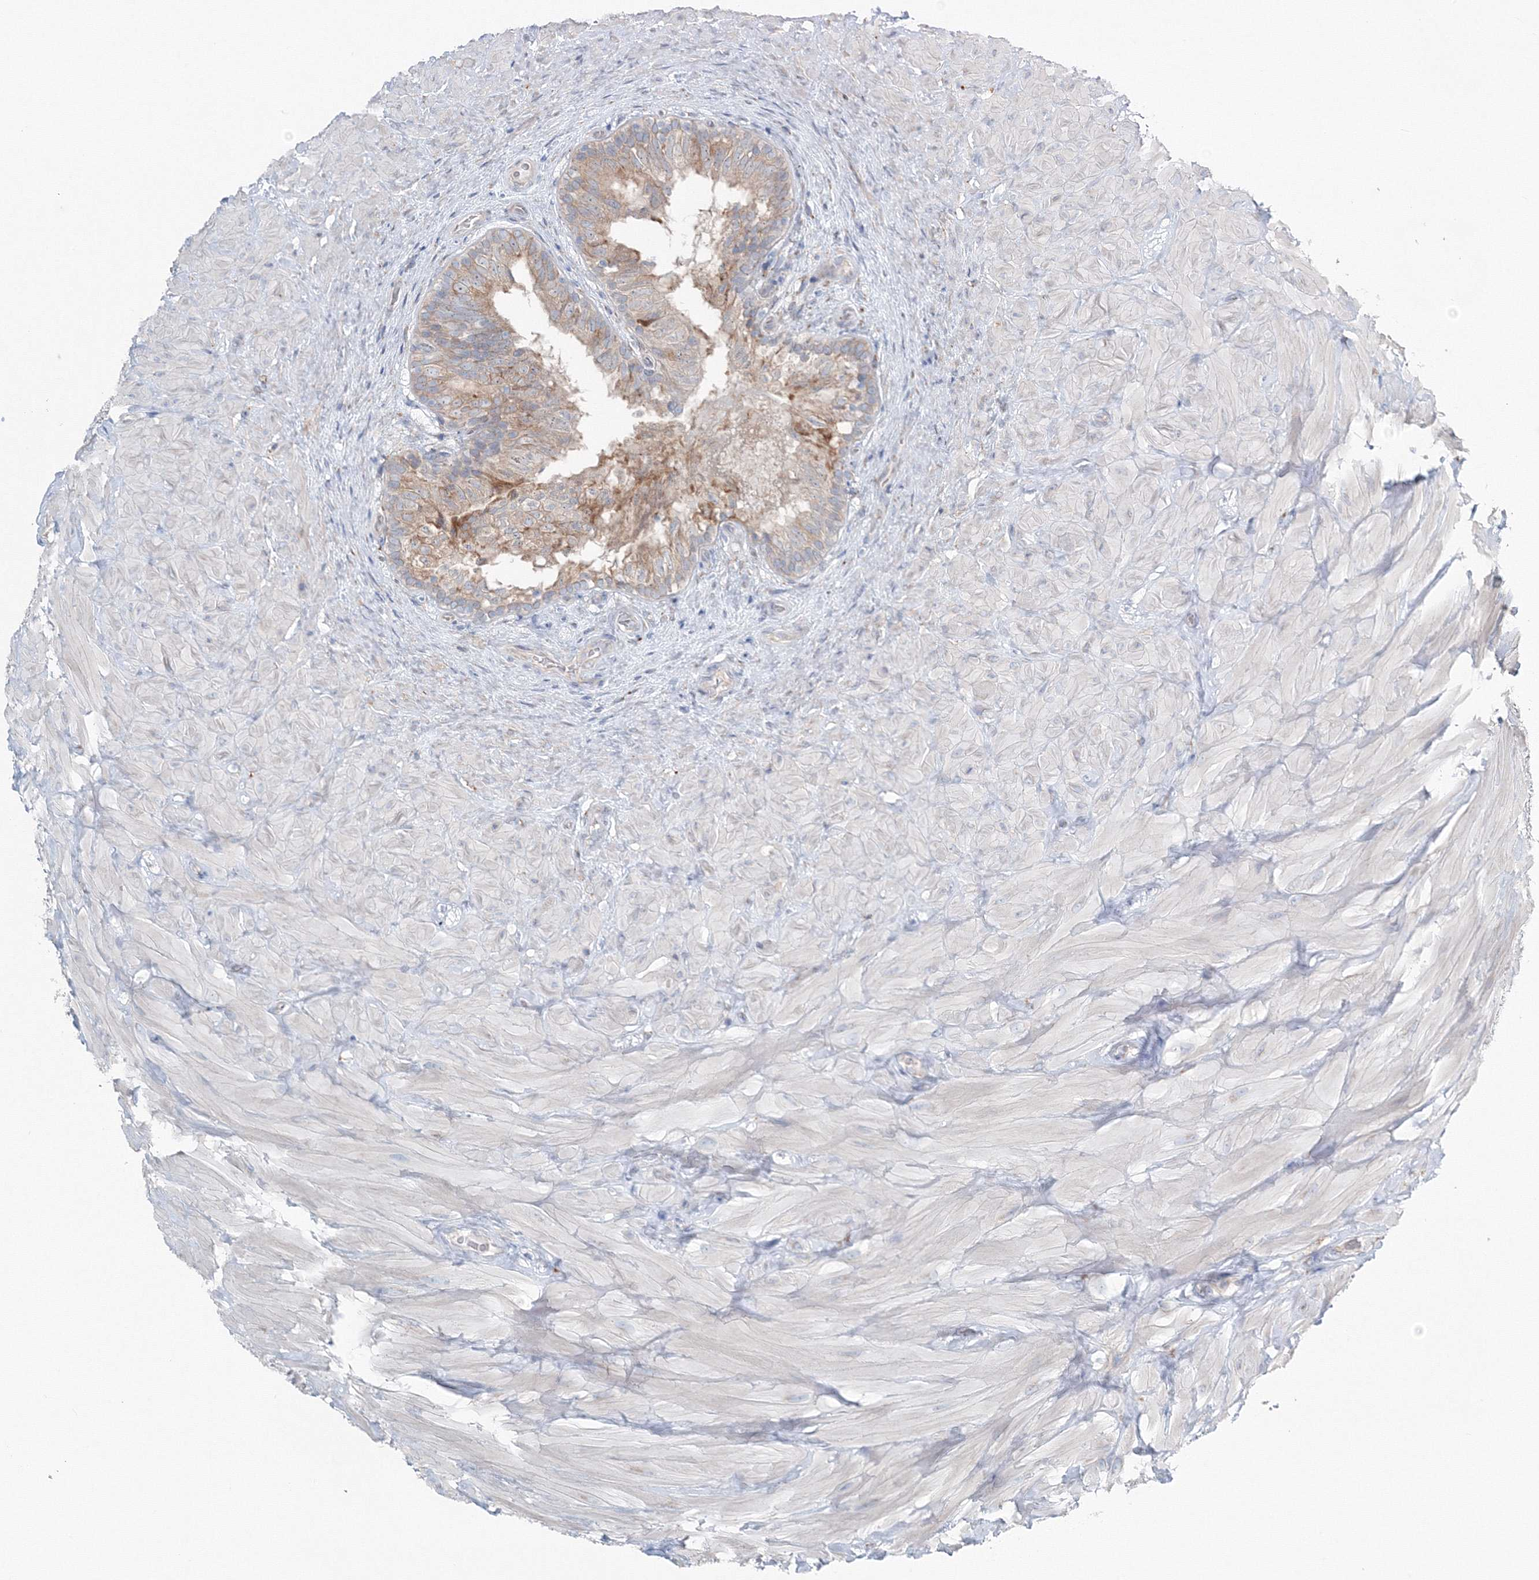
{"staining": {"intensity": "weak", "quantity": "25%-75%", "location": "cytoplasmic/membranous"}, "tissue": "epididymis", "cell_type": "Glandular cells", "image_type": "normal", "snomed": [{"axis": "morphology", "description": "Normal tissue, NOS"}, {"axis": "topography", "description": "Soft tissue"}, {"axis": "topography", "description": "Epididymis"}], "caption": "This is a micrograph of immunohistochemistry (IHC) staining of unremarkable epididymis, which shows weak positivity in the cytoplasmic/membranous of glandular cells.", "gene": "ENSG00000285283", "patient": {"sex": "male", "age": 26}}